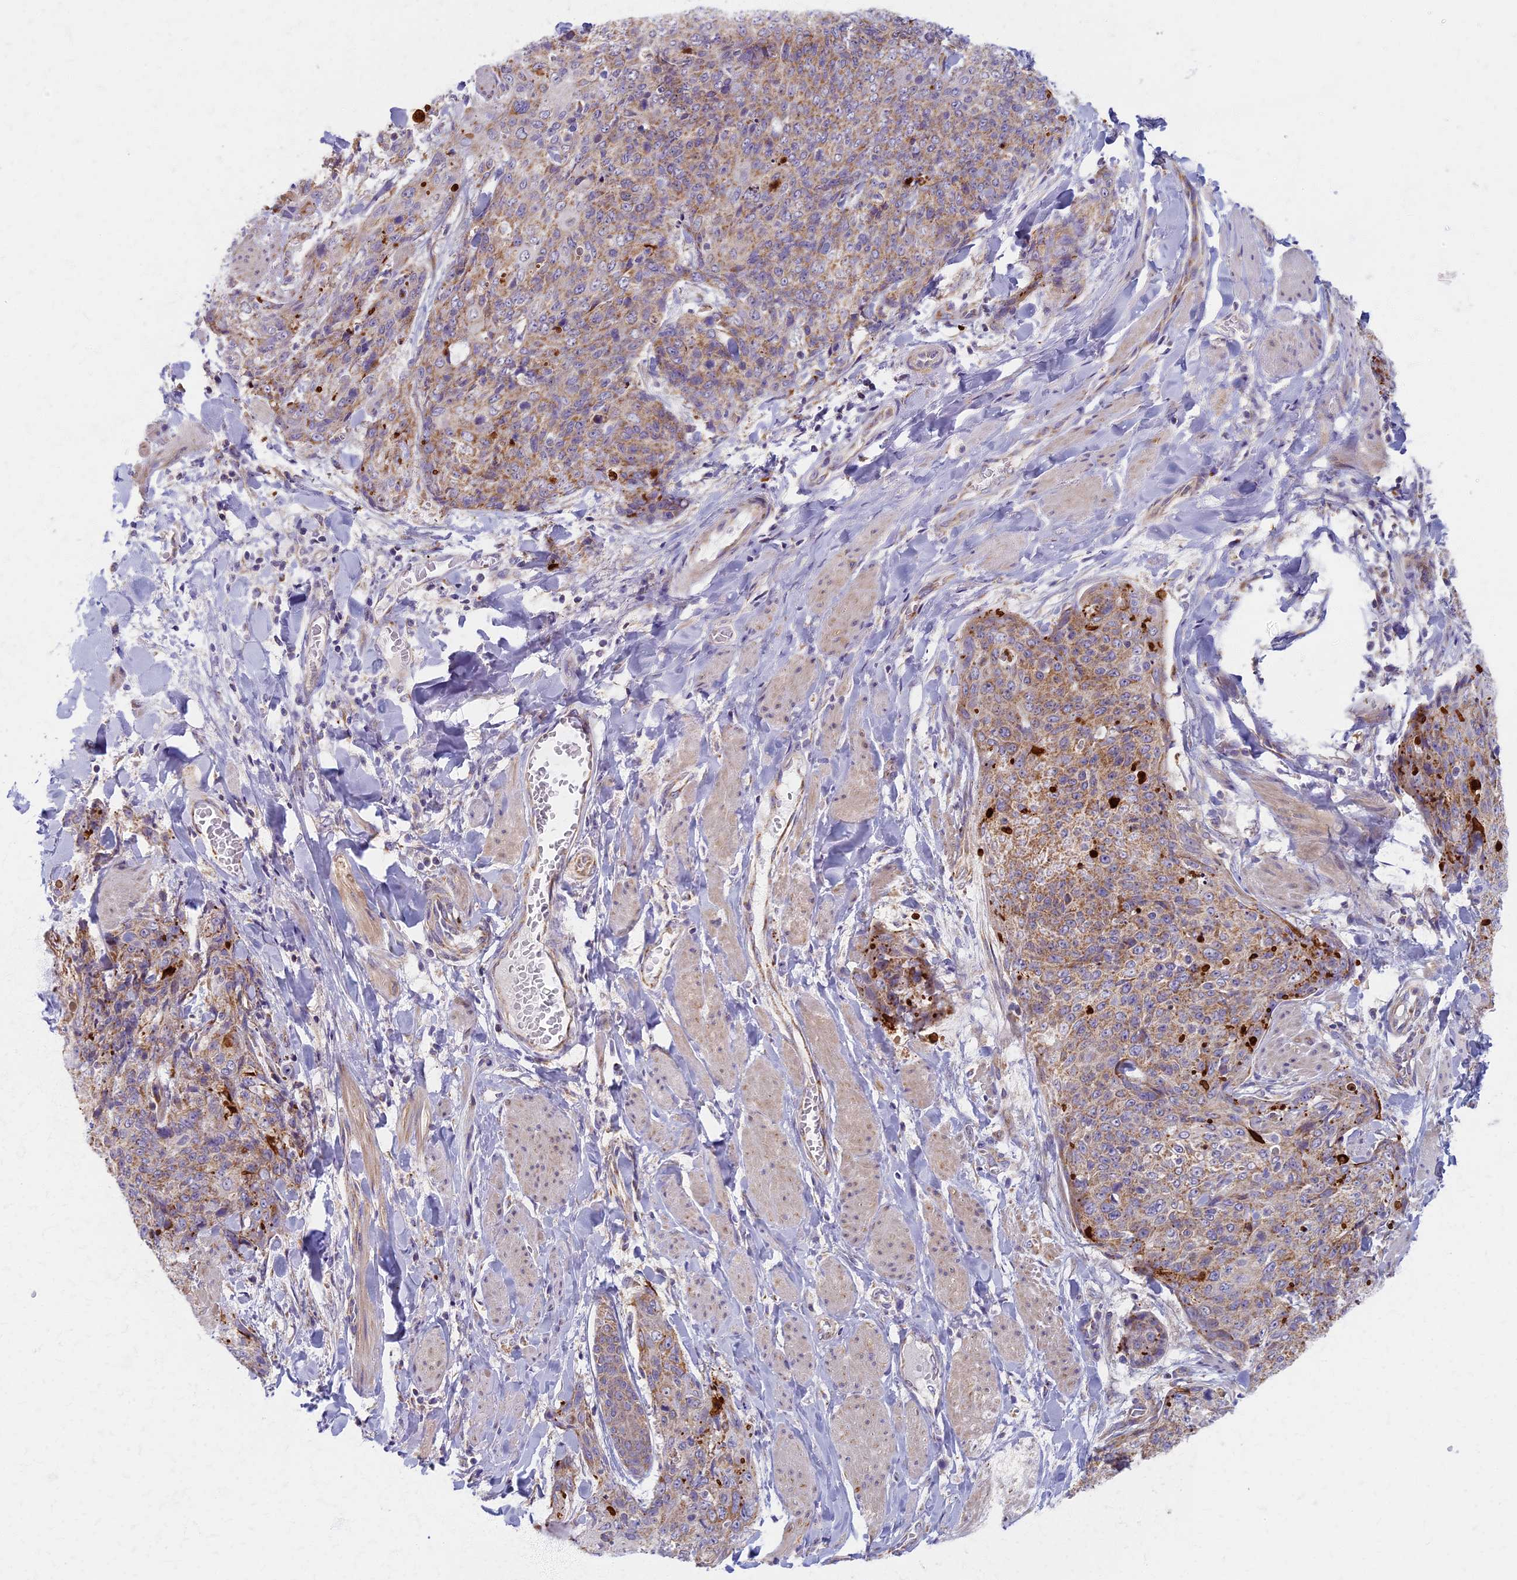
{"staining": {"intensity": "moderate", "quantity": "25%-75%", "location": "cytoplasmic/membranous"}, "tissue": "skin cancer", "cell_type": "Tumor cells", "image_type": "cancer", "snomed": [{"axis": "morphology", "description": "Squamous cell carcinoma, NOS"}, {"axis": "topography", "description": "Skin"}, {"axis": "topography", "description": "Vulva"}], "caption": "High-power microscopy captured an IHC histopathology image of skin cancer, revealing moderate cytoplasmic/membranous staining in about 25%-75% of tumor cells. (IHC, brightfield microscopy, high magnification).", "gene": "MRPS25", "patient": {"sex": "female", "age": 85}}